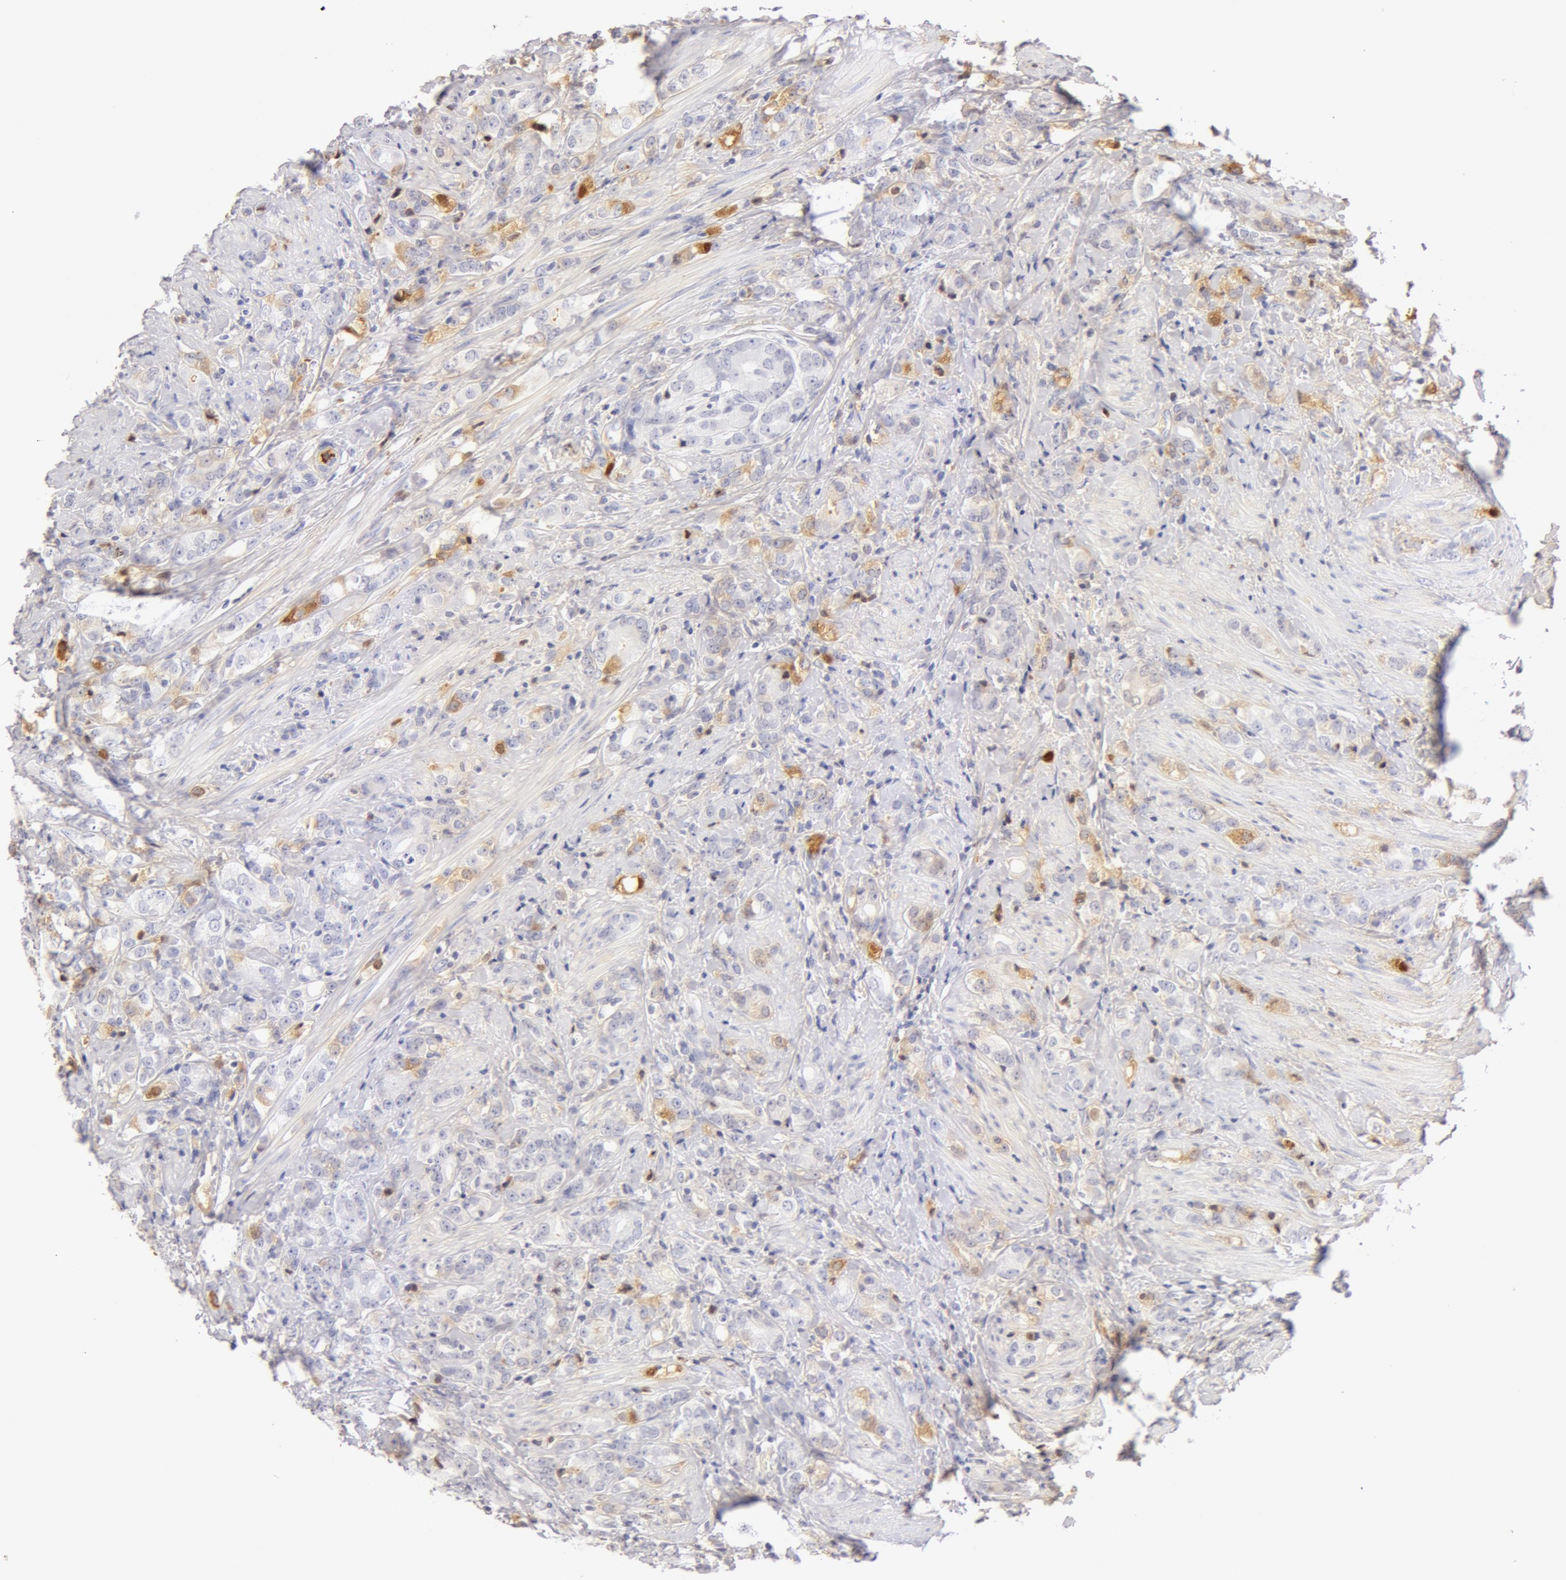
{"staining": {"intensity": "negative", "quantity": "none", "location": "none"}, "tissue": "prostate cancer", "cell_type": "Tumor cells", "image_type": "cancer", "snomed": [{"axis": "morphology", "description": "Adenocarcinoma, Medium grade"}, {"axis": "topography", "description": "Prostate"}], "caption": "DAB (3,3'-diaminobenzidine) immunohistochemical staining of prostate adenocarcinoma (medium-grade) exhibits no significant staining in tumor cells. Nuclei are stained in blue.", "gene": "AHSG", "patient": {"sex": "male", "age": 59}}